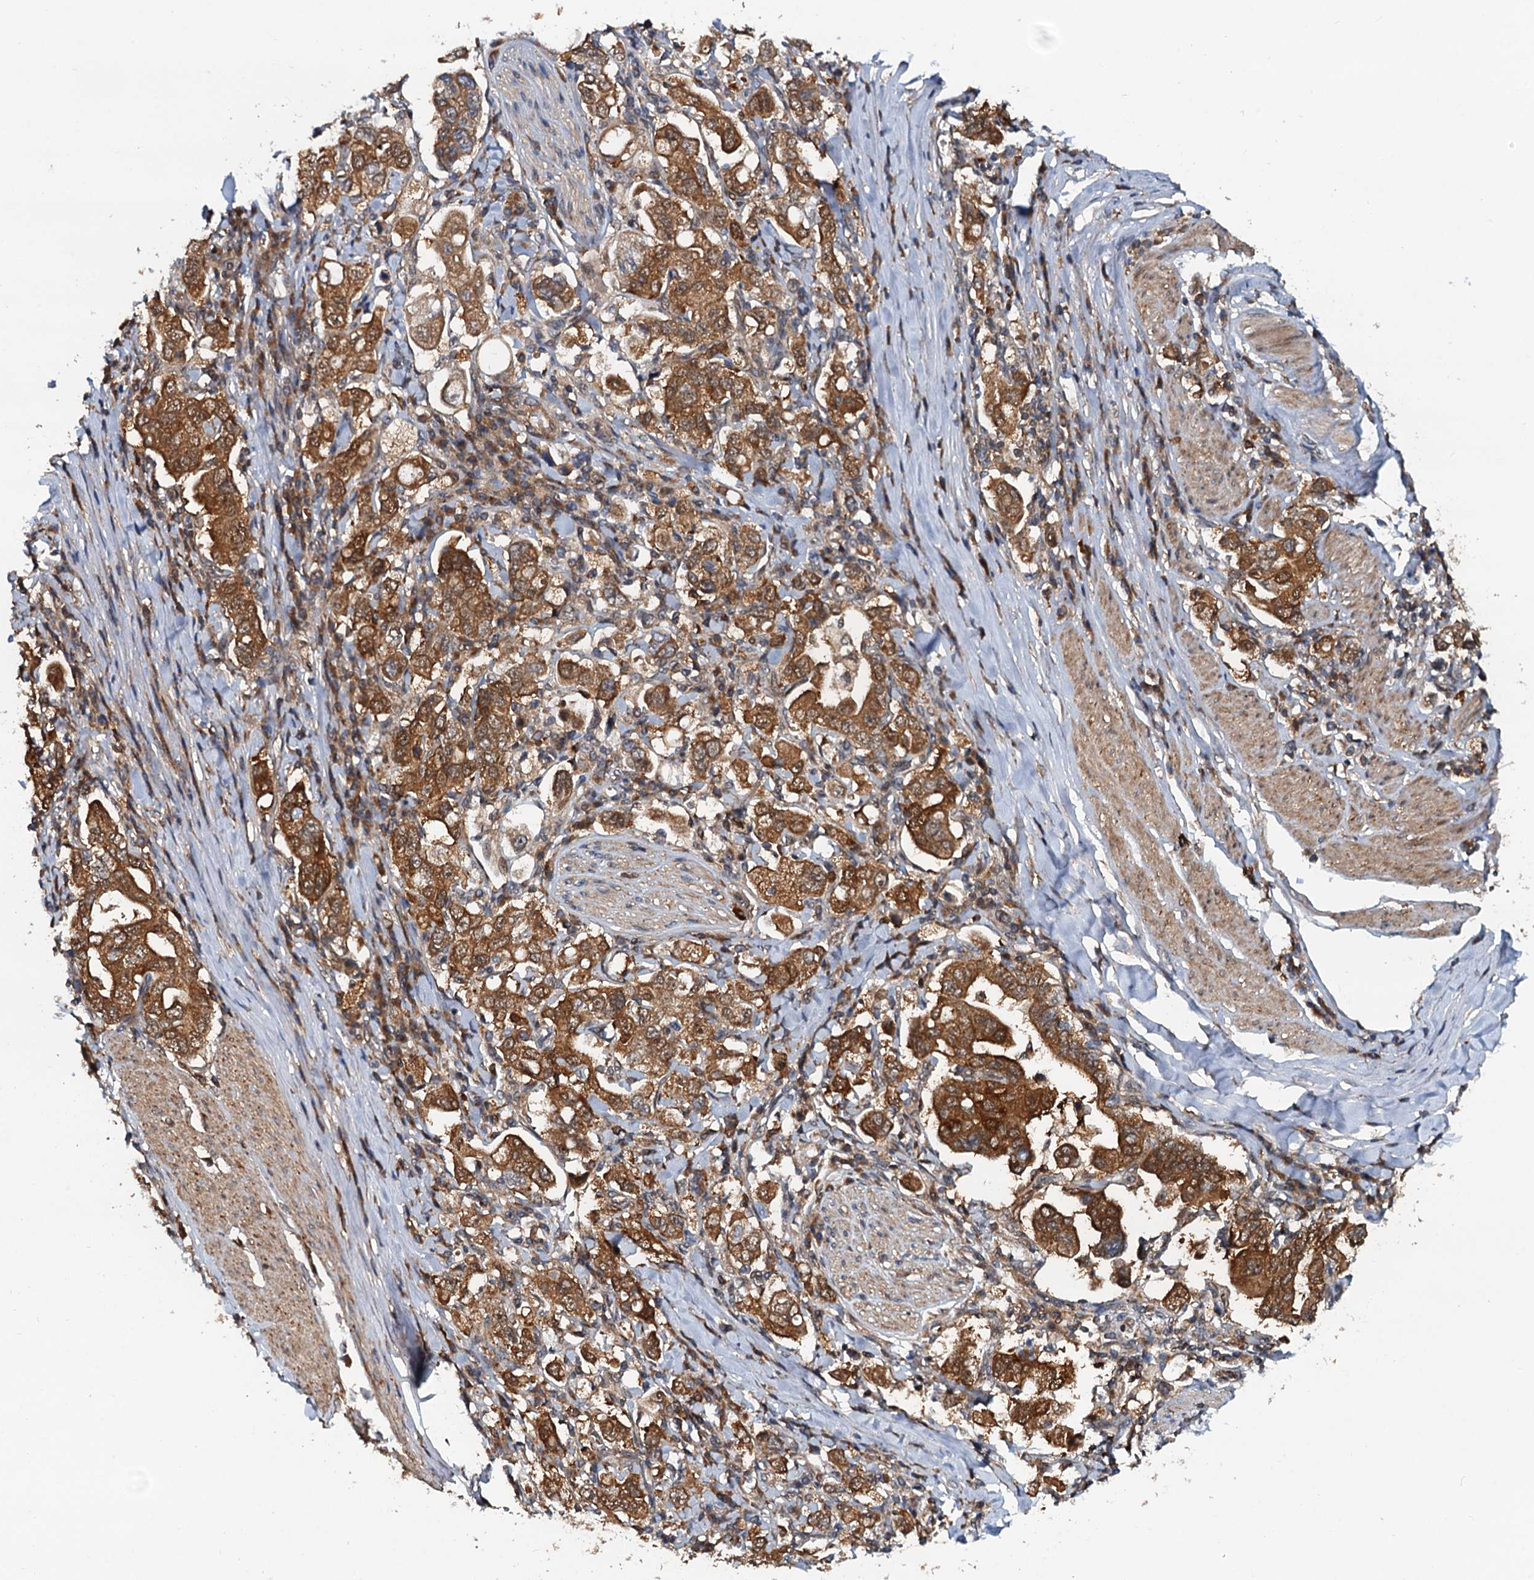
{"staining": {"intensity": "moderate", "quantity": ">75%", "location": "cytoplasmic/membranous"}, "tissue": "stomach cancer", "cell_type": "Tumor cells", "image_type": "cancer", "snomed": [{"axis": "morphology", "description": "Adenocarcinoma, NOS"}, {"axis": "topography", "description": "Stomach, upper"}], "caption": "IHC of human stomach adenocarcinoma reveals medium levels of moderate cytoplasmic/membranous expression in about >75% of tumor cells.", "gene": "AAGAB", "patient": {"sex": "male", "age": 62}}